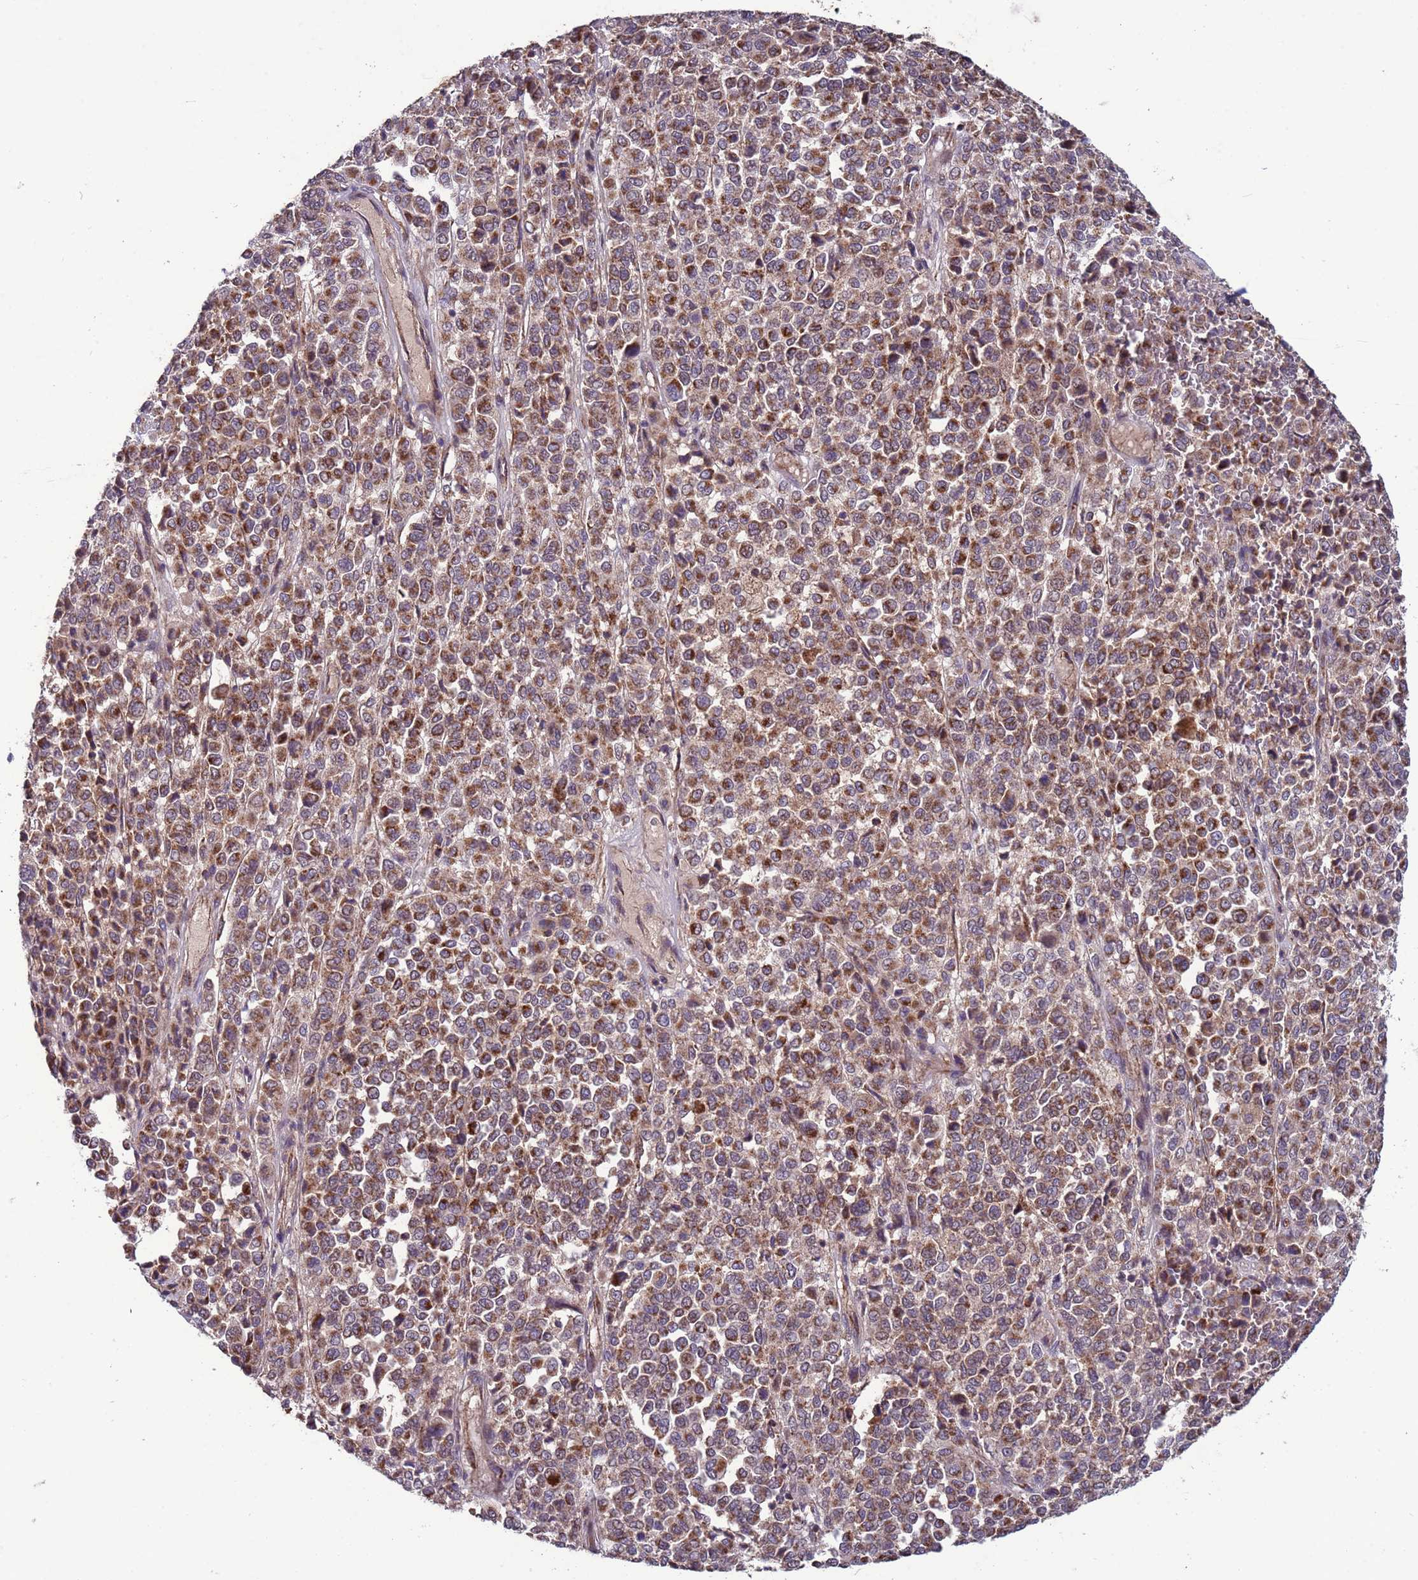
{"staining": {"intensity": "moderate", "quantity": ">75%", "location": "cytoplasmic/membranous"}, "tissue": "melanoma", "cell_type": "Tumor cells", "image_type": "cancer", "snomed": [{"axis": "morphology", "description": "Malignant melanoma, Metastatic site"}, {"axis": "topography", "description": "Pancreas"}], "caption": "Immunohistochemical staining of malignant melanoma (metastatic site) reveals medium levels of moderate cytoplasmic/membranous protein expression in approximately >75% of tumor cells. Immunohistochemistry stains the protein in brown and the nuclei are stained blue.", "gene": "ACAD8", "patient": {"sex": "female", "age": 30}}